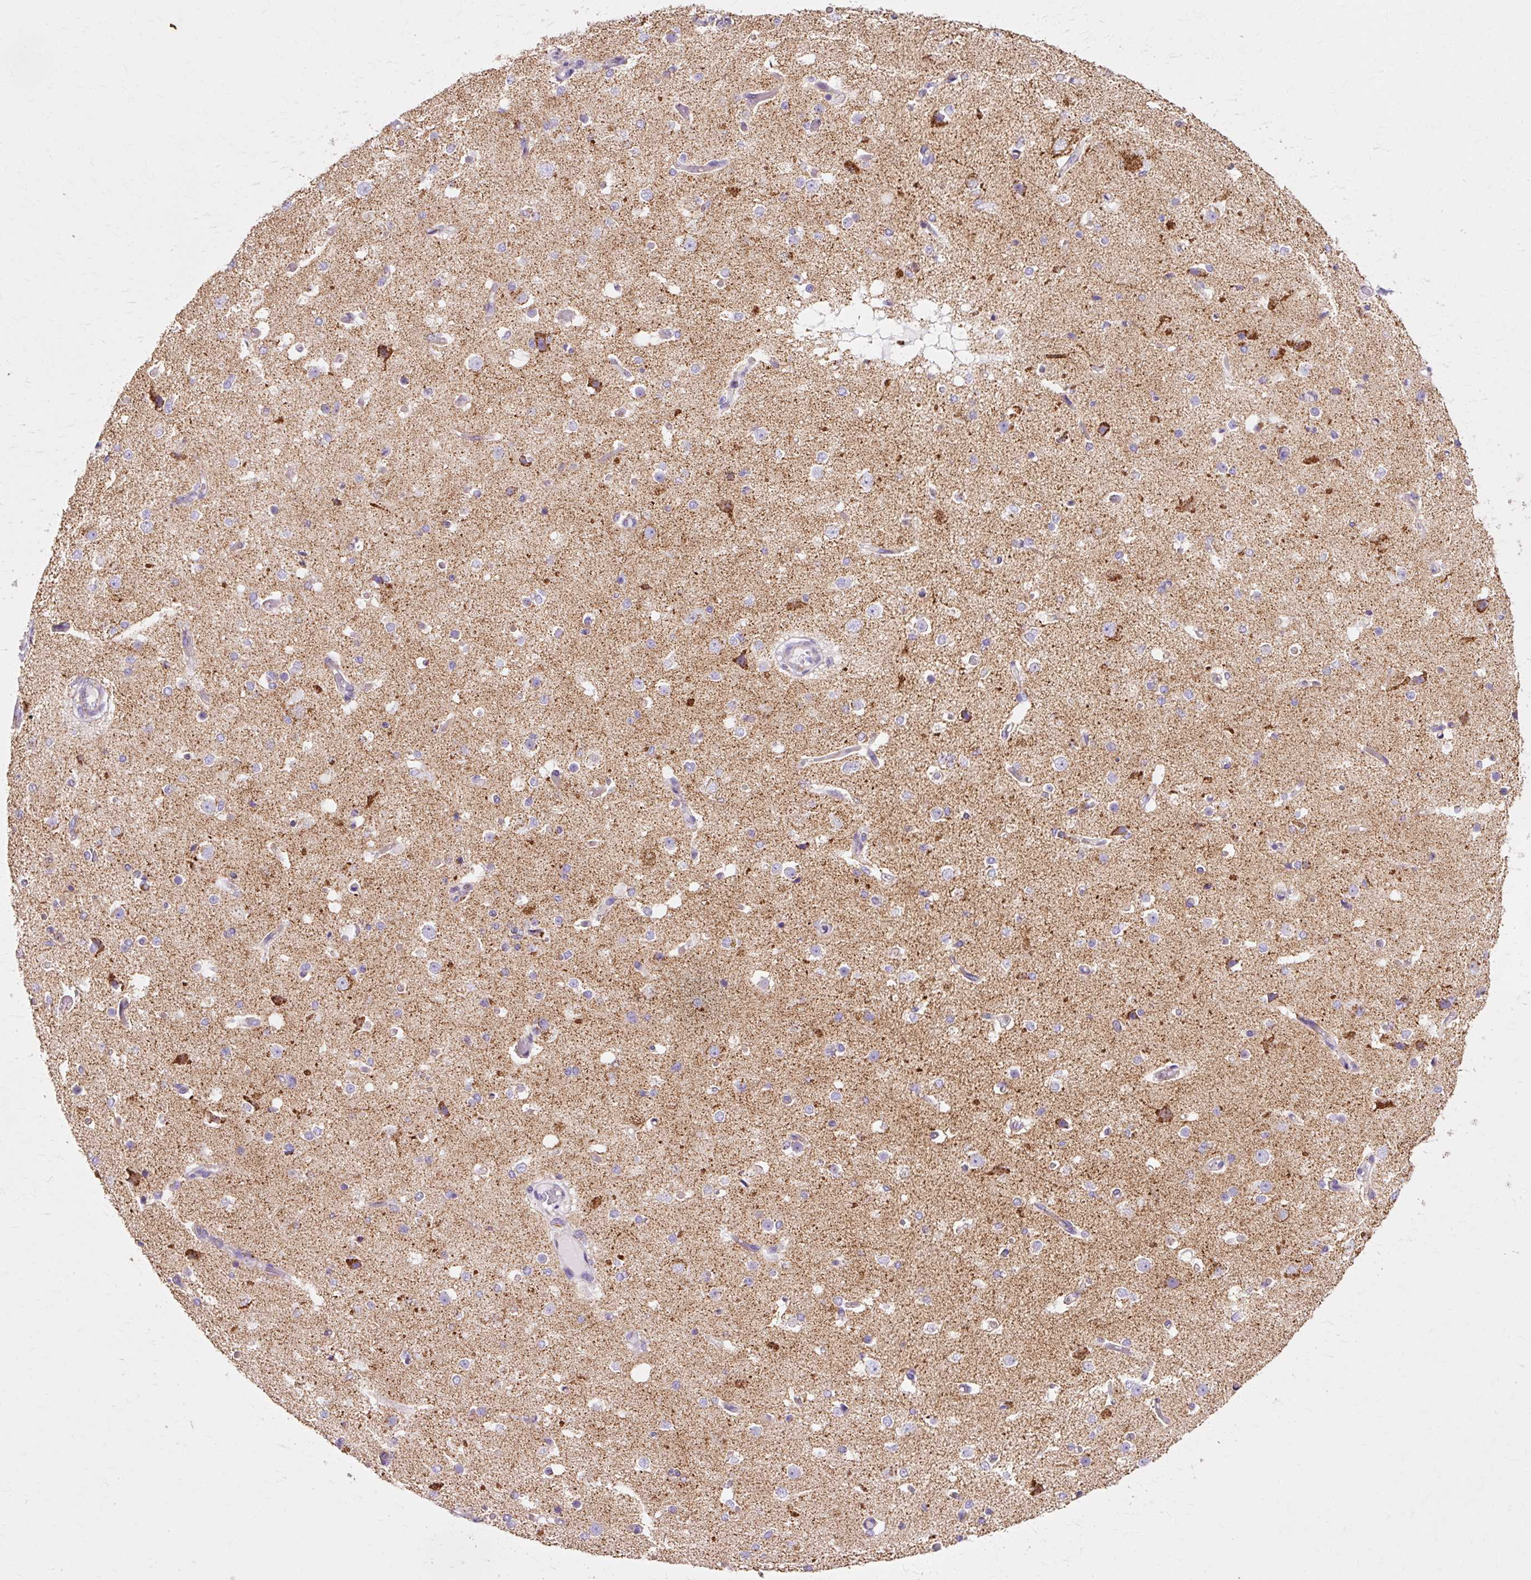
{"staining": {"intensity": "negative", "quantity": "none", "location": "none"}, "tissue": "cerebral cortex", "cell_type": "Endothelial cells", "image_type": "normal", "snomed": [{"axis": "morphology", "description": "Normal tissue, NOS"}, {"axis": "morphology", "description": "Inflammation, NOS"}, {"axis": "topography", "description": "Cerebral cortex"}], "caption": "IHC of normal cerebral cortex shows no expression in endothelial cells.", "gene": "ATP5PO", "patient": {"sex": "male", "age": 6}}